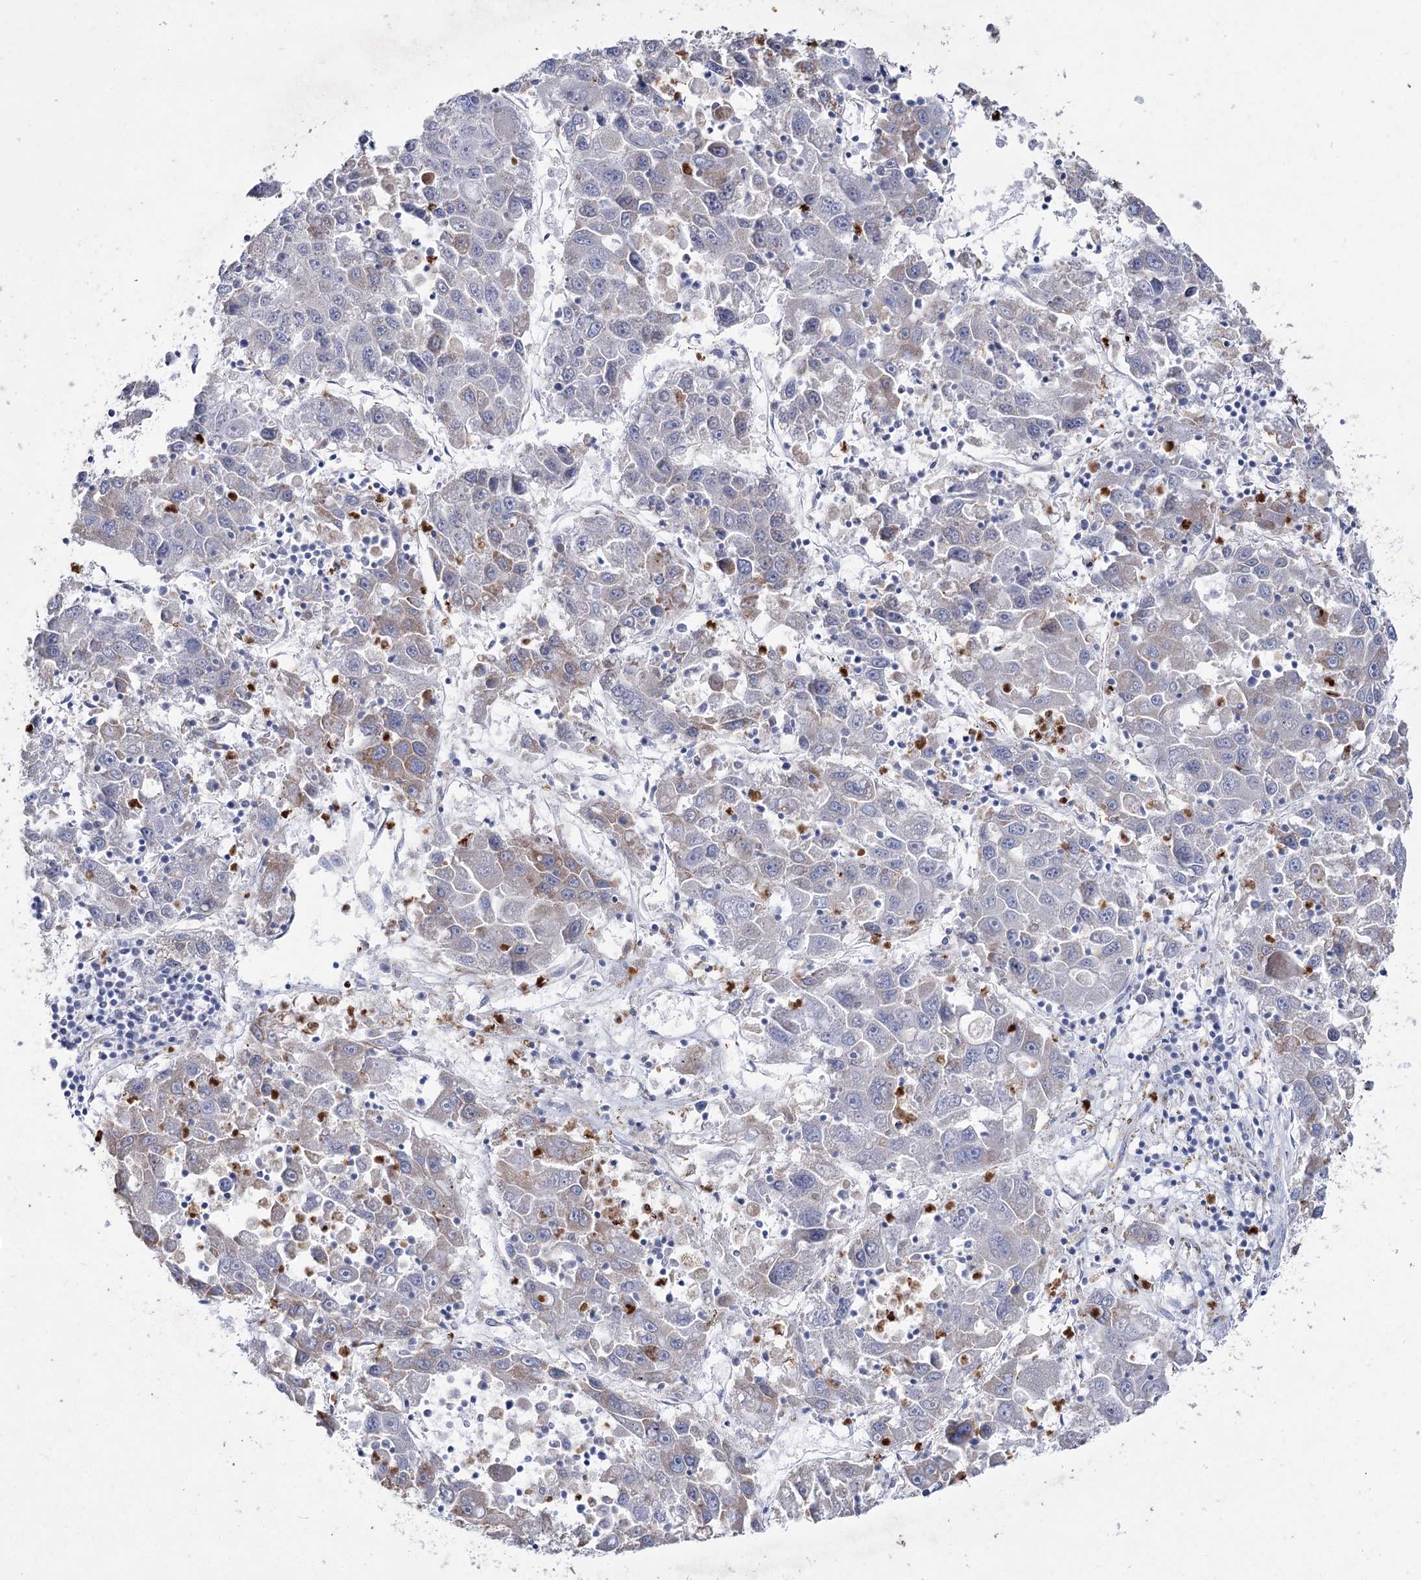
{"staining": {"intensity": "negative", "quantity": "none", "location": "none"}, "tissue": "liver cancer", "cell_type": "Tumor cells", "image_type": "cancer", "snomed": [{"axis": "morphology", "description": "Carcinoma, Hepatocellular, NOS"}, {"axis": "topography", "description": "Liver"}], "caption": "IHC of hepatocellular carcinoma (liver) demonstrates no positivity in tumor cells. (DAB (3,3'-diaminobenzidine) immunohistochemistry with hematoxylin counter stain).", "gene": "NIPAL4", "patient": {"sex": "male", "age": 49}}